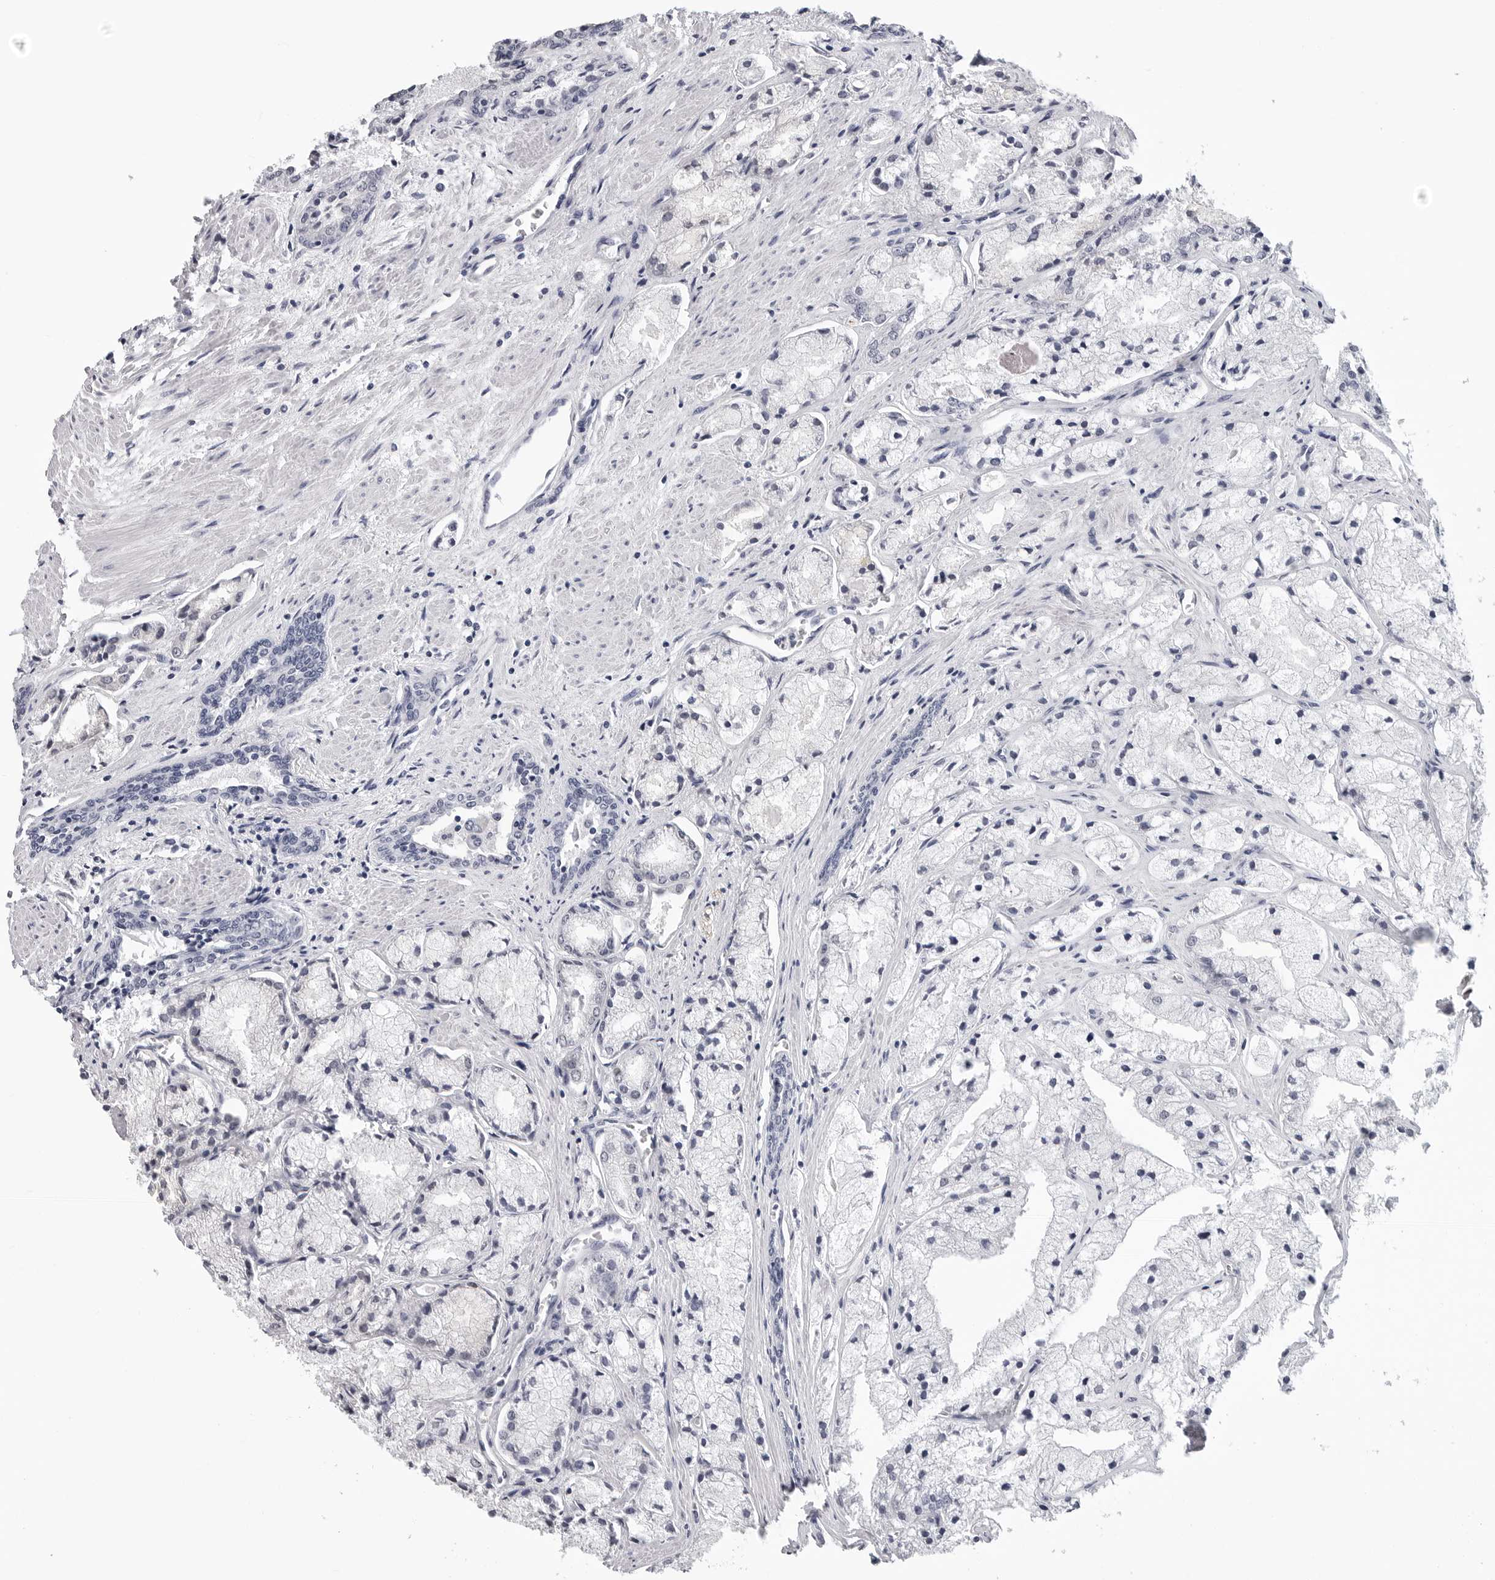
{"staining": {"intensity": "negative", "quantity": "none", "location": "none"}, "tissue": "prostate cancer", "cell_type": "Tumor cells", "image_type": "cancer", "snomed": [{"axis": "morphology", "description": "Adenocarcinoma, High grade"}, {"axis": "topography", "description": "Prostate"}], "caption": "Tumor cells show no significant protein staining in prostate cancer.", "gene": "GNL2", "patient": {"sex": "male", "age": 50}}